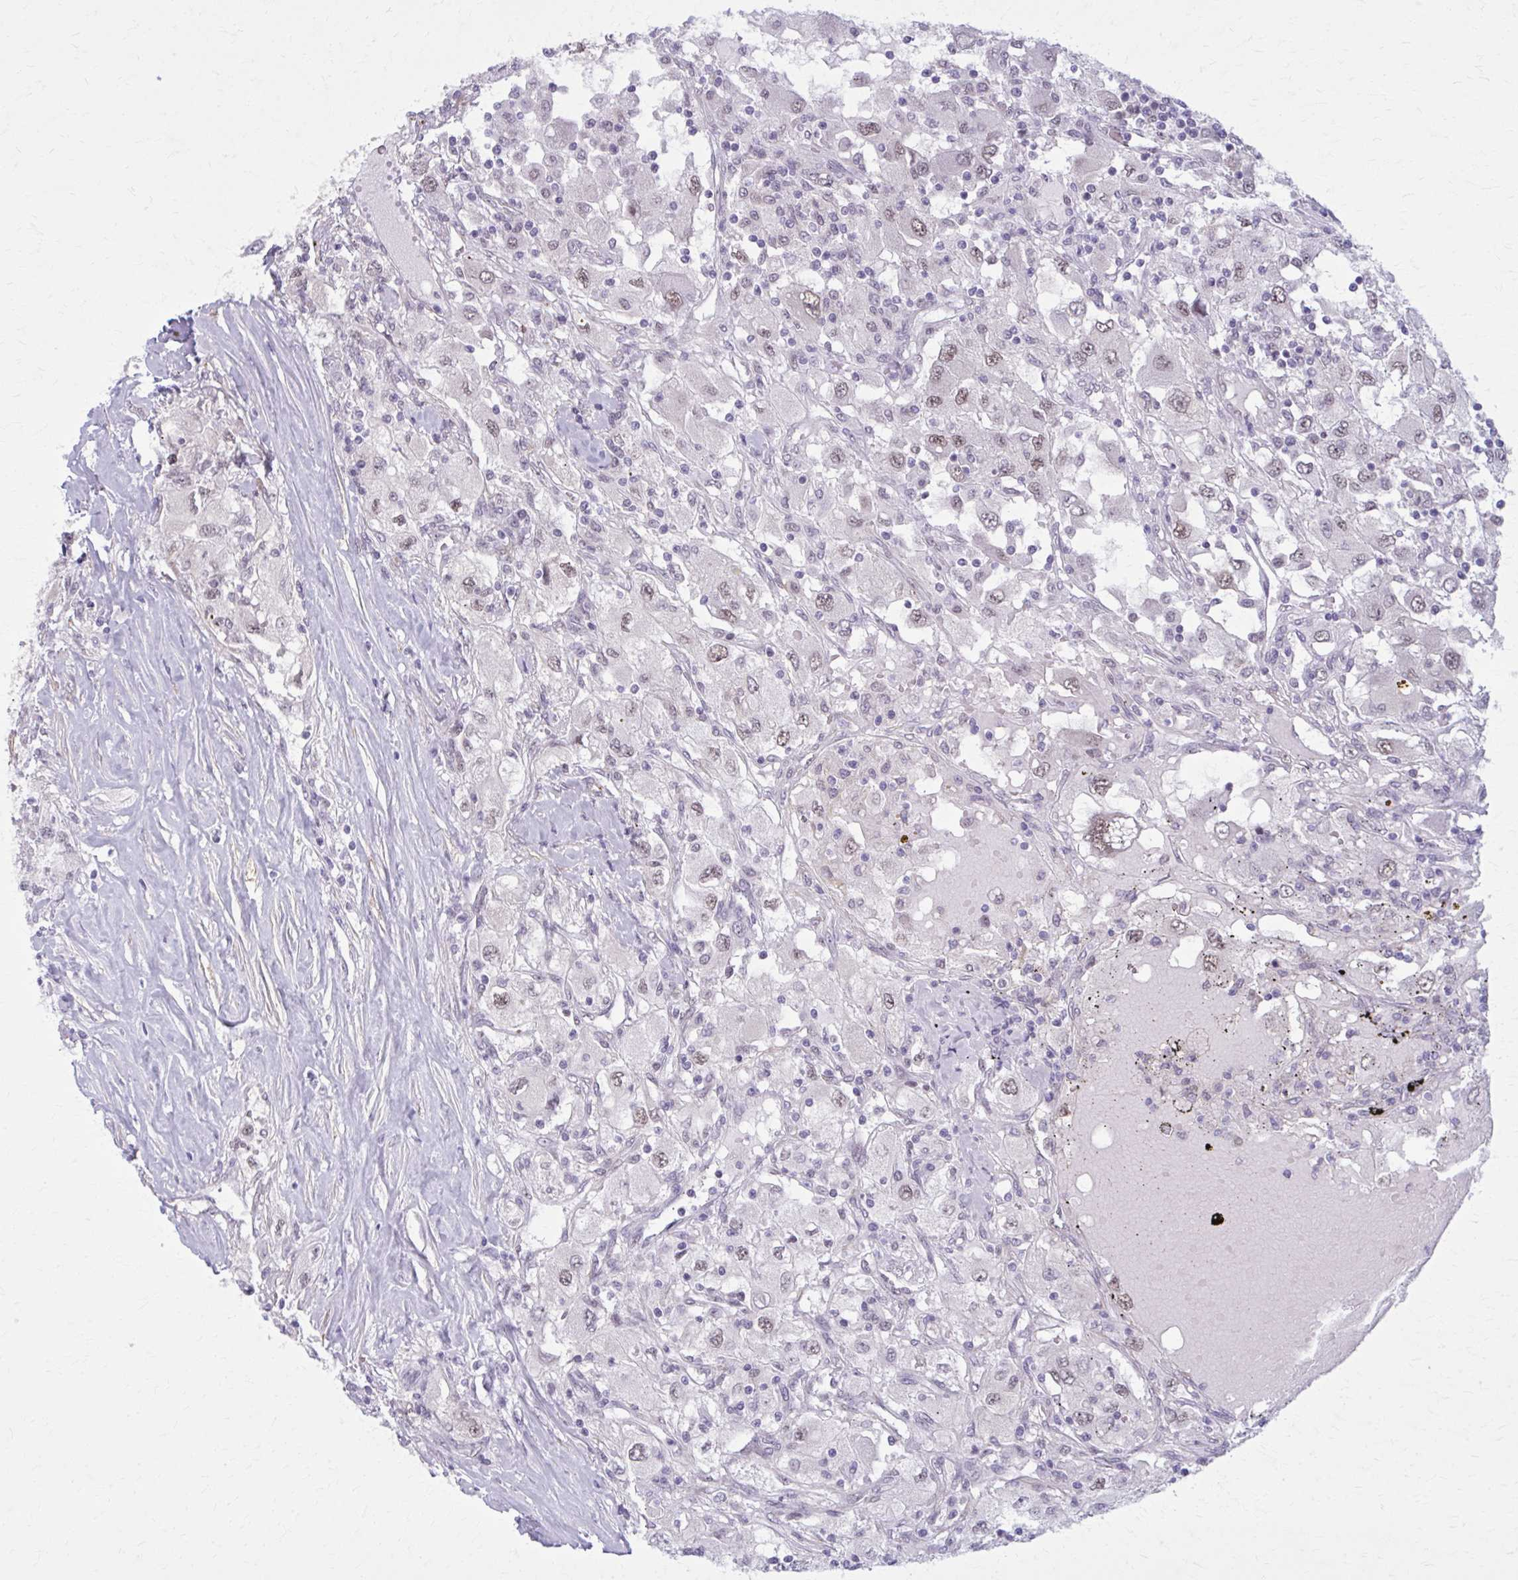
{"staining": {"intensity": "weak", "quantity": "<25%", "location": "nuclear"}, "tissue": "renal cancer", "cell_type": "Tumor cells", "image_type": "cancer", "snomed": [{"axis": "morphology", "description": "Adenocarcinoma, NOS"}, {"axis": "topography", "description": "Kidney"}], "caption": "Adenocarcinoma (renal) was stained to show a protein in brown. There is no significant positivity in tumor cells. (DAB IHC, high magnification).", "gene": "NUMBL", "patient": {"sex": "female", "age": 67}}